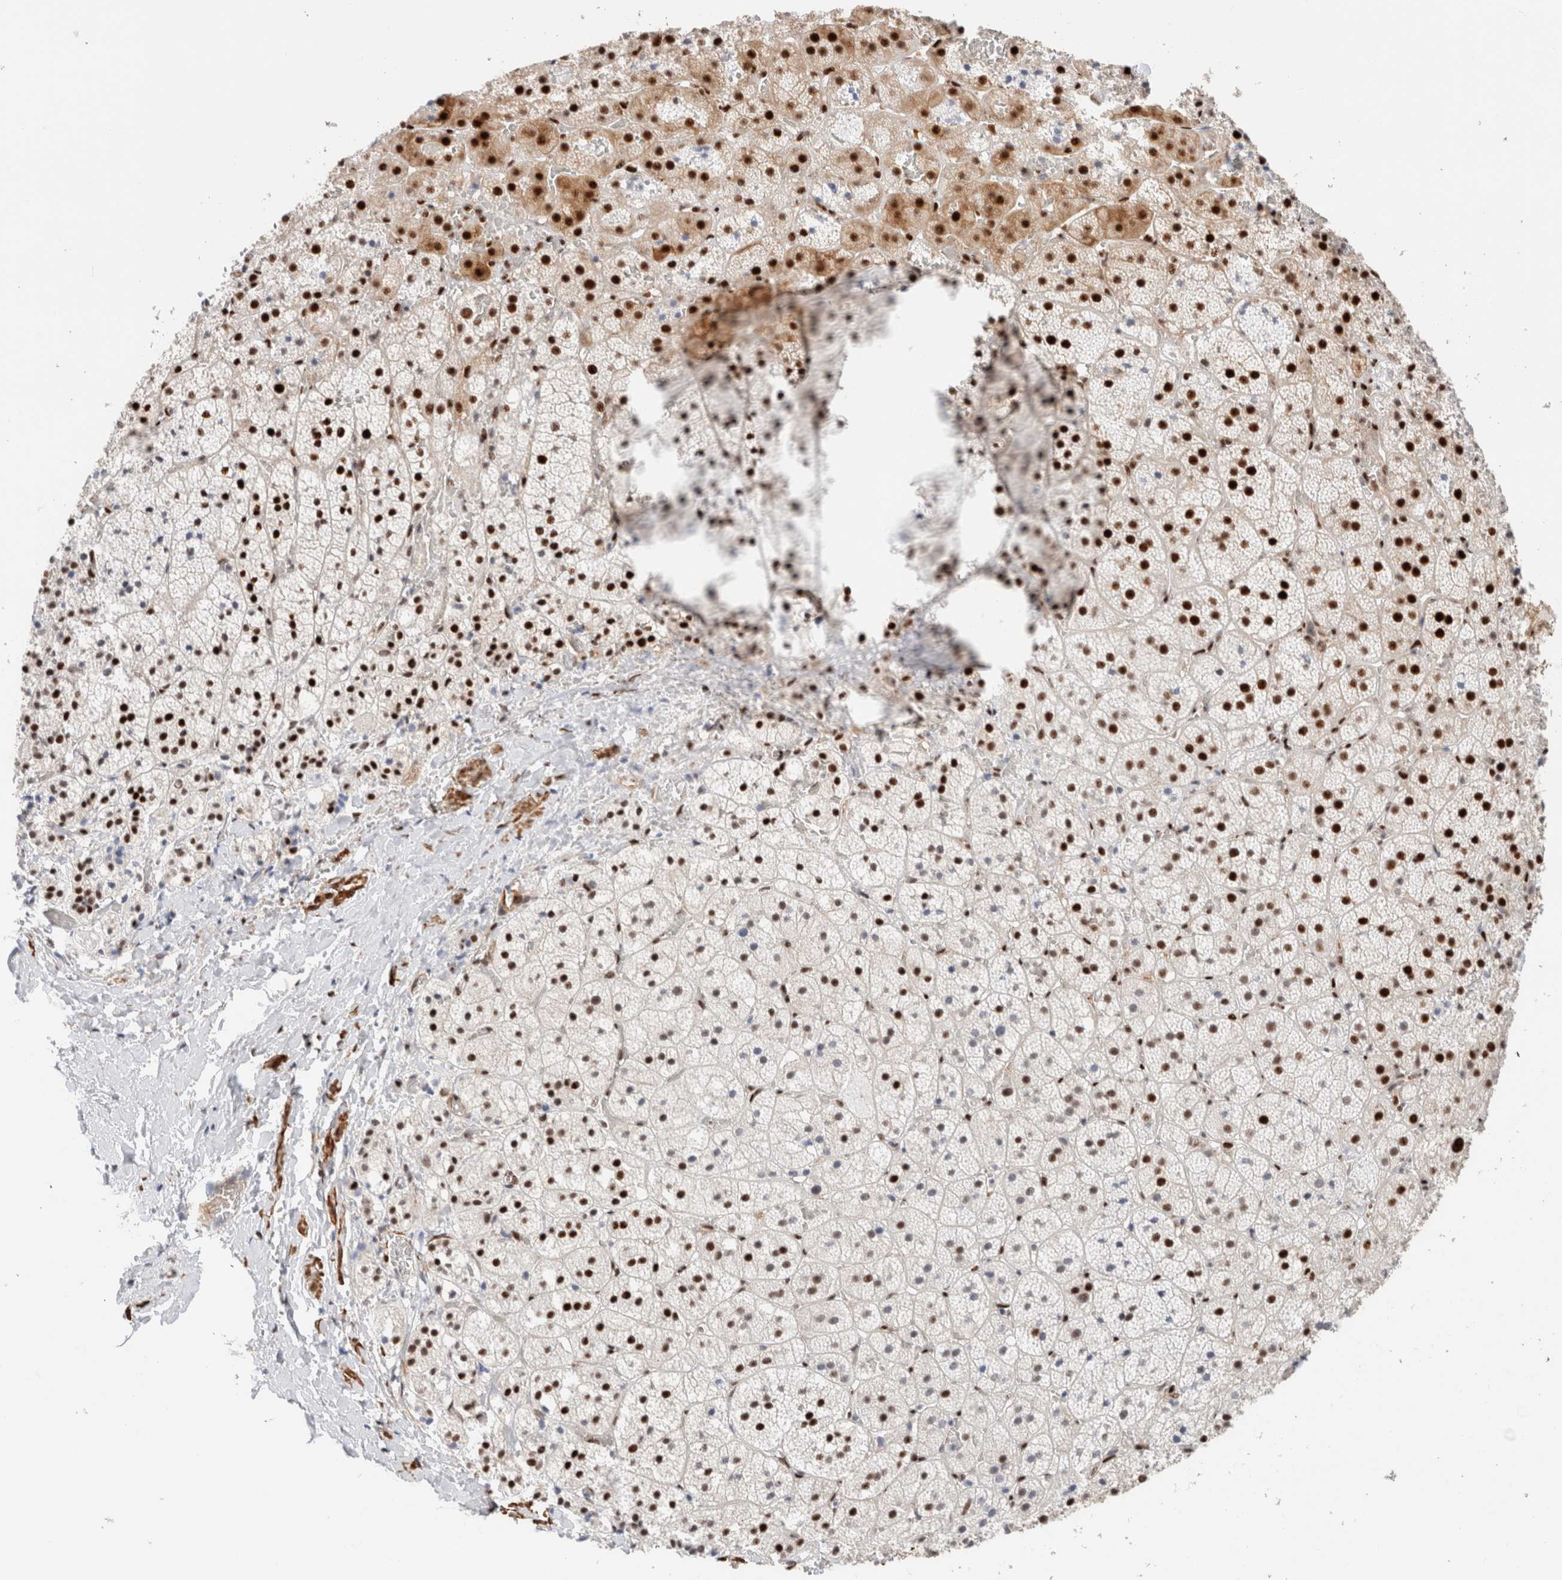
{"staining": {"intensity": "strong", "quantity": ">75%", "location": "cytoplasmic/membranous,nuclear"}, "tissue": "adrenal gland", "cell_type": "Glandular cells", "image_type": "normal", "snomed": [{"axis": "morphology", "description": "Normal tissue, NOS"}, {"axis": "topography", "description": "Adrenal gland"}], "caption": "Immunohistochemistry photomicrograph of benign adrenal gland: adrenal gland stained using immunohistochemistry (IHC) shows high levels of strong protein expression localized specifically in the cytoplasmic/membranous,nuclear of glandular cells, appearing as a cytoplasmic/membranous,nuclear brown color.", "gene": "ID3", "patient": {"sex": "female", "age": 44}}